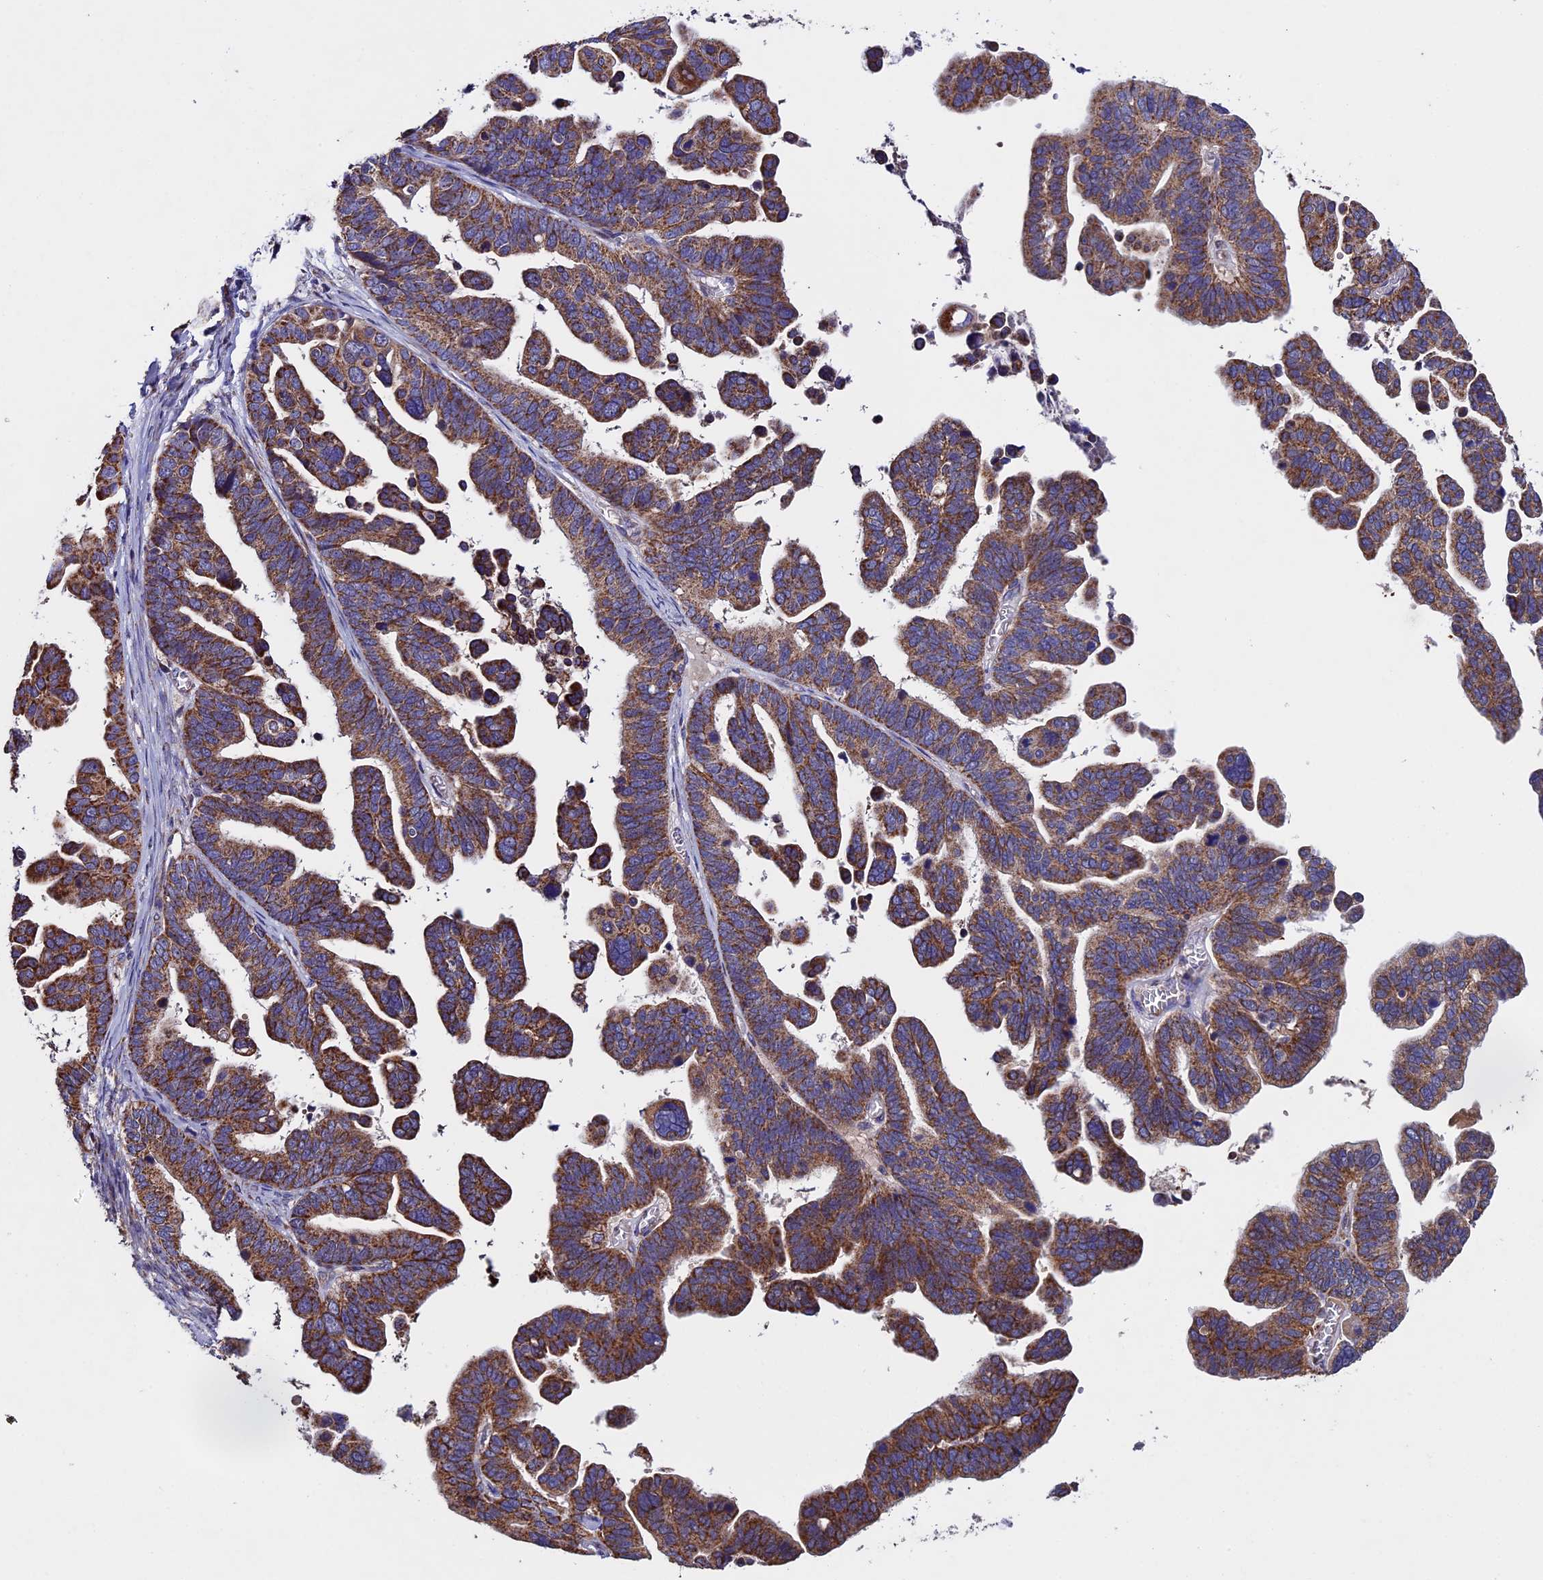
{"staining": {"intensity": "moderate", "quantity": ">75%", "location": "cytoplasmic/membranous"}, "tissue": "ovarian cancer", "cell_type": "Tumor cells", "image_type": "cancer", "snomed": [{"axis": "morphology", "description": "Cystadenocarcinoma, serous, NOS"}, {"axis": "topography", "description": "Ovary"}], "caption": "A photomicrograph showing moderate cytoplasmic/membranous staining in about >75% of tumor cells in serous cystadenocarcinoma (ovarian), as visualized by brown immunohistochemical staining.", "gene": "RNF17", "patient": {"sex": "female", "age": 56}}